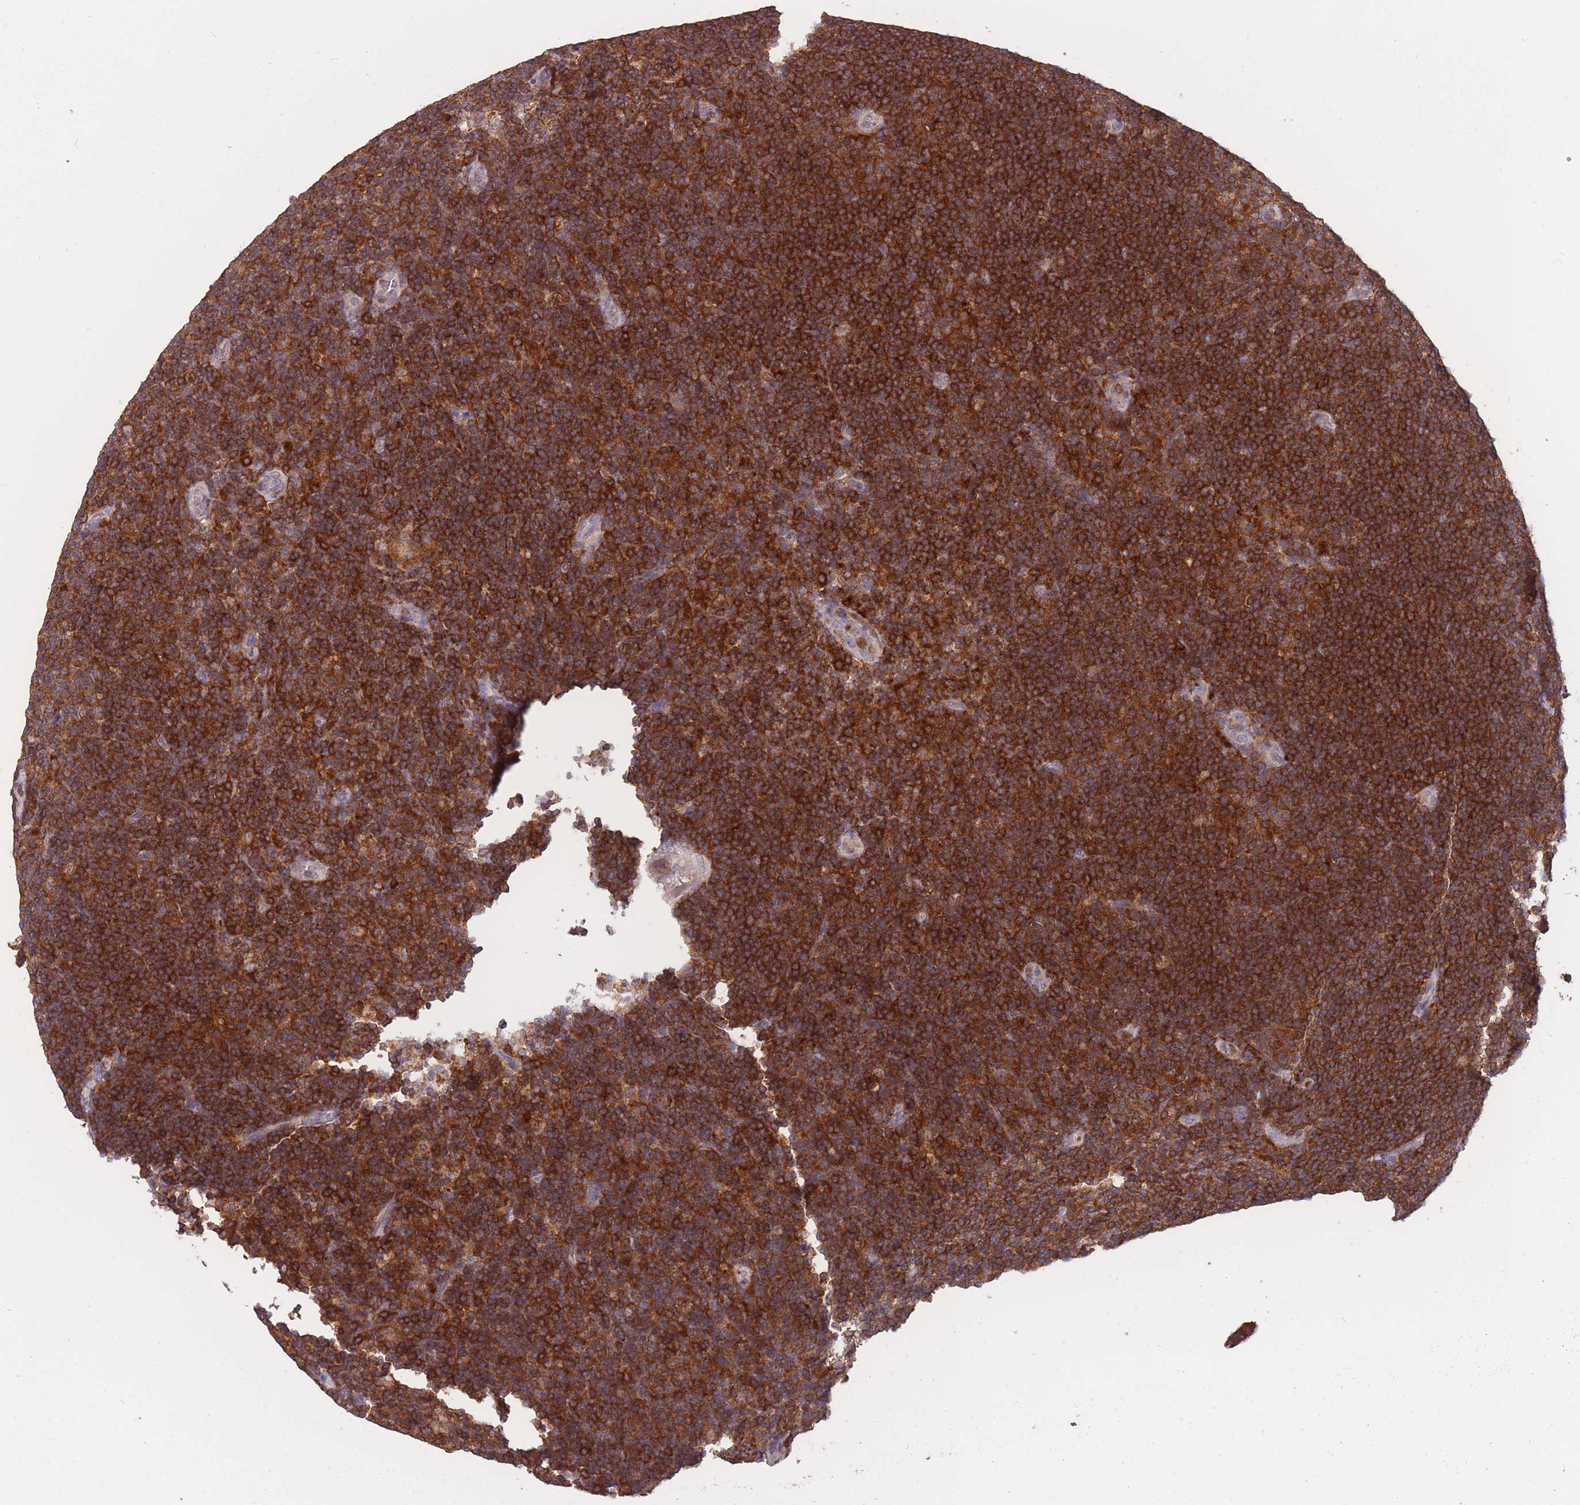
{"staining": {"intensity": "weak", "quantity": ">75%", "location": "cytoplasmic/membranous"}, "tissue": "lymphoma", "cell_type": "Tumor cells", "image_type": "cancer", "snomed": [{"axis": "morphology", "description": "Hodgkin's disease, NOS"}, {"axis": "topography", "description": "Lymph node"}], "caption": "A brown stain highlights weak cytoplasmic/membranous staining of a protein in human Hodgkin's disease tumor cells.", "gene": "GMIP", "patient": {"sex": "female", "age": 57}}